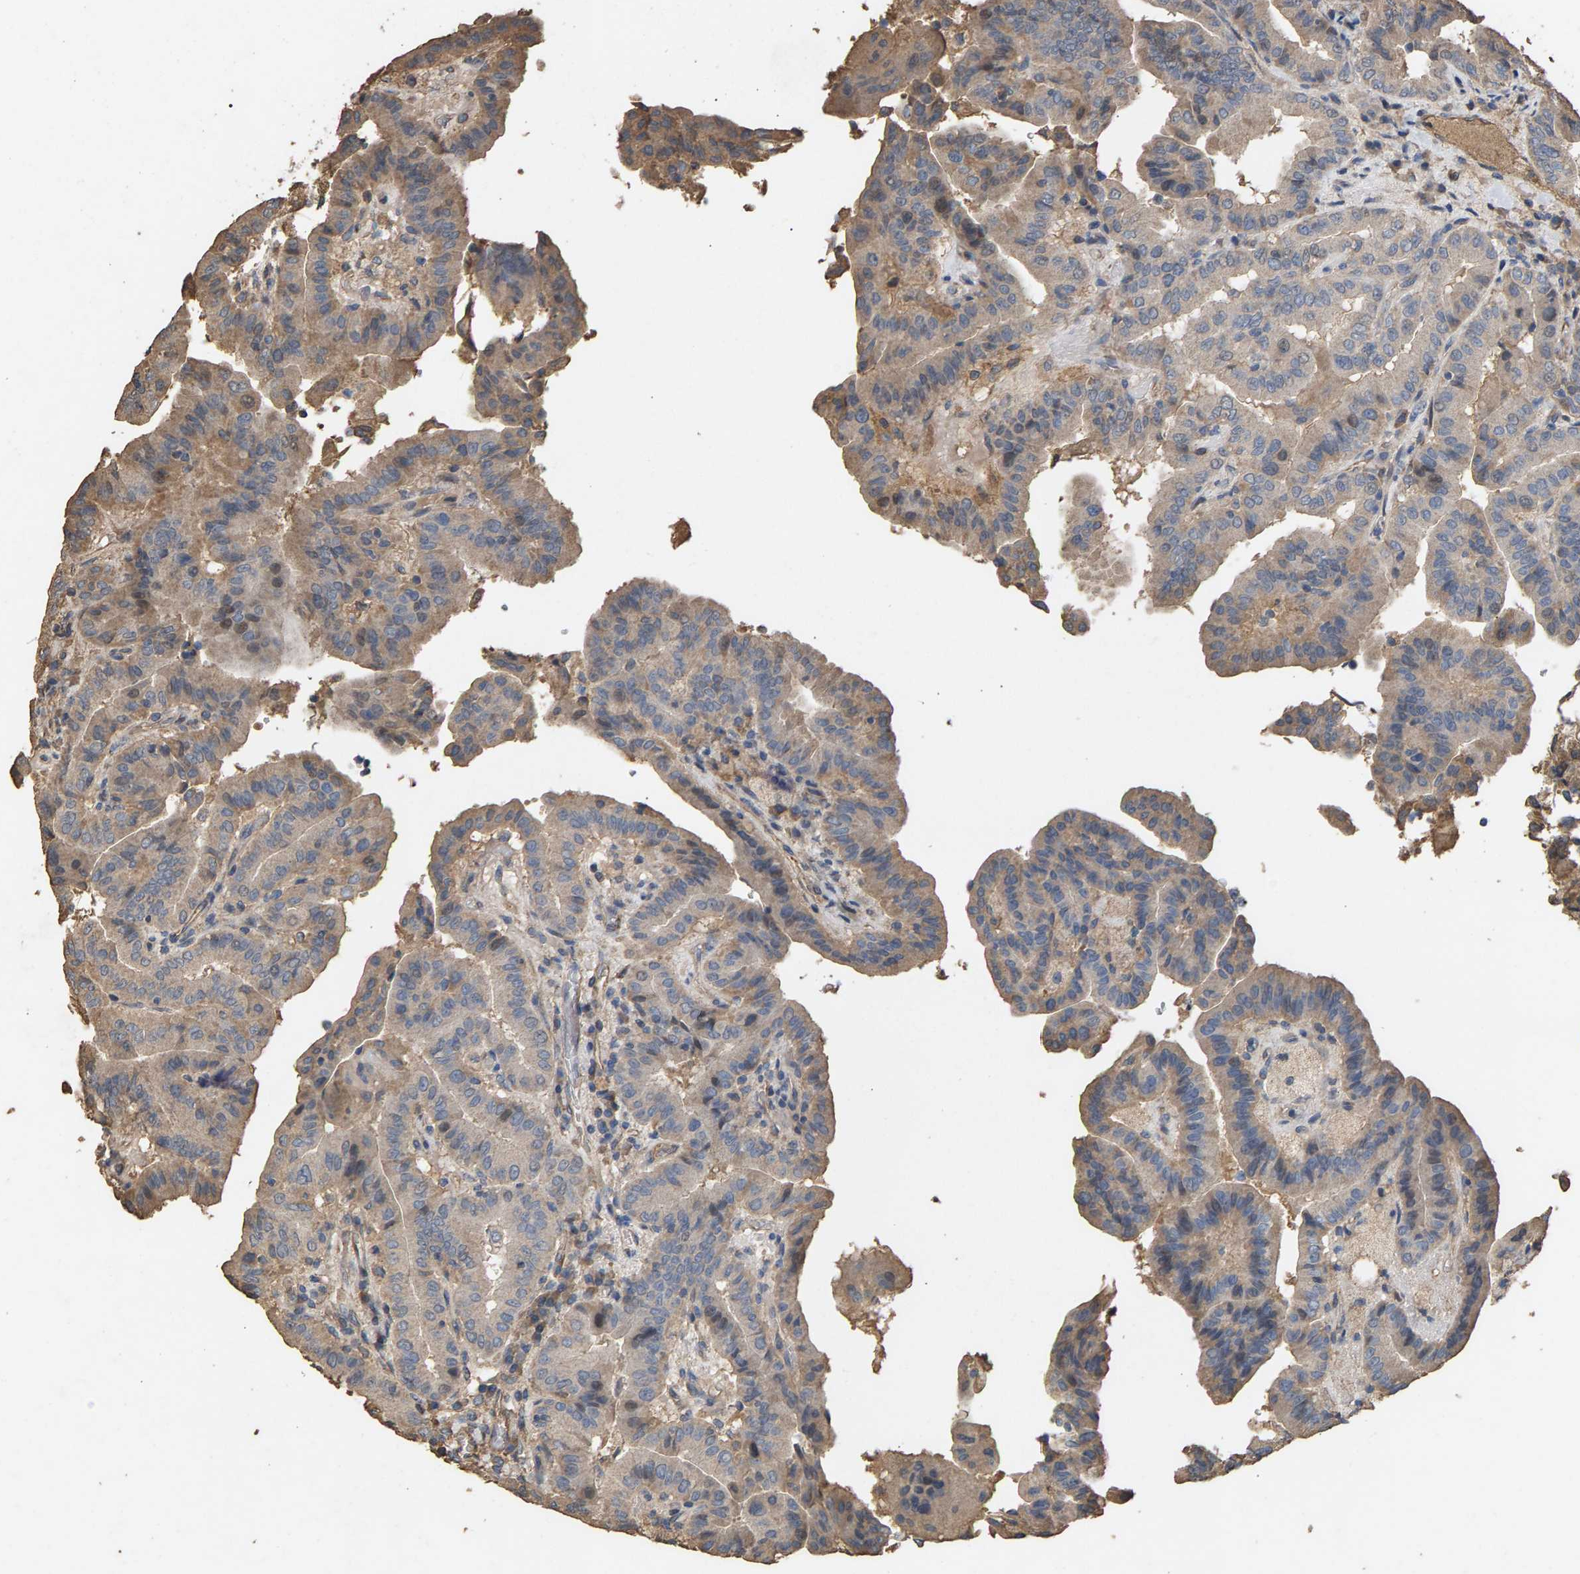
{"staining": {"intensity": "weak", "quantity": "25%-75%", "location": "cytoplasmic/membranous"}, "tissue": "thyroid cancer", "cell_type": "Tumor cells", "image_type": "cancer", "snomed": [{"axis": "morphology", "description": "Papillary adenocarcinoma, NOS"}, {"axis": "topography", "description": "Thyroid gland"}], "caption": "Human papillary adenocarcinoma (thyroid) stained with a protein marker exhibits weak staining in tumor cells.", "gene": "HTRA3", "patient": {"sex": "male", "age": 33}}